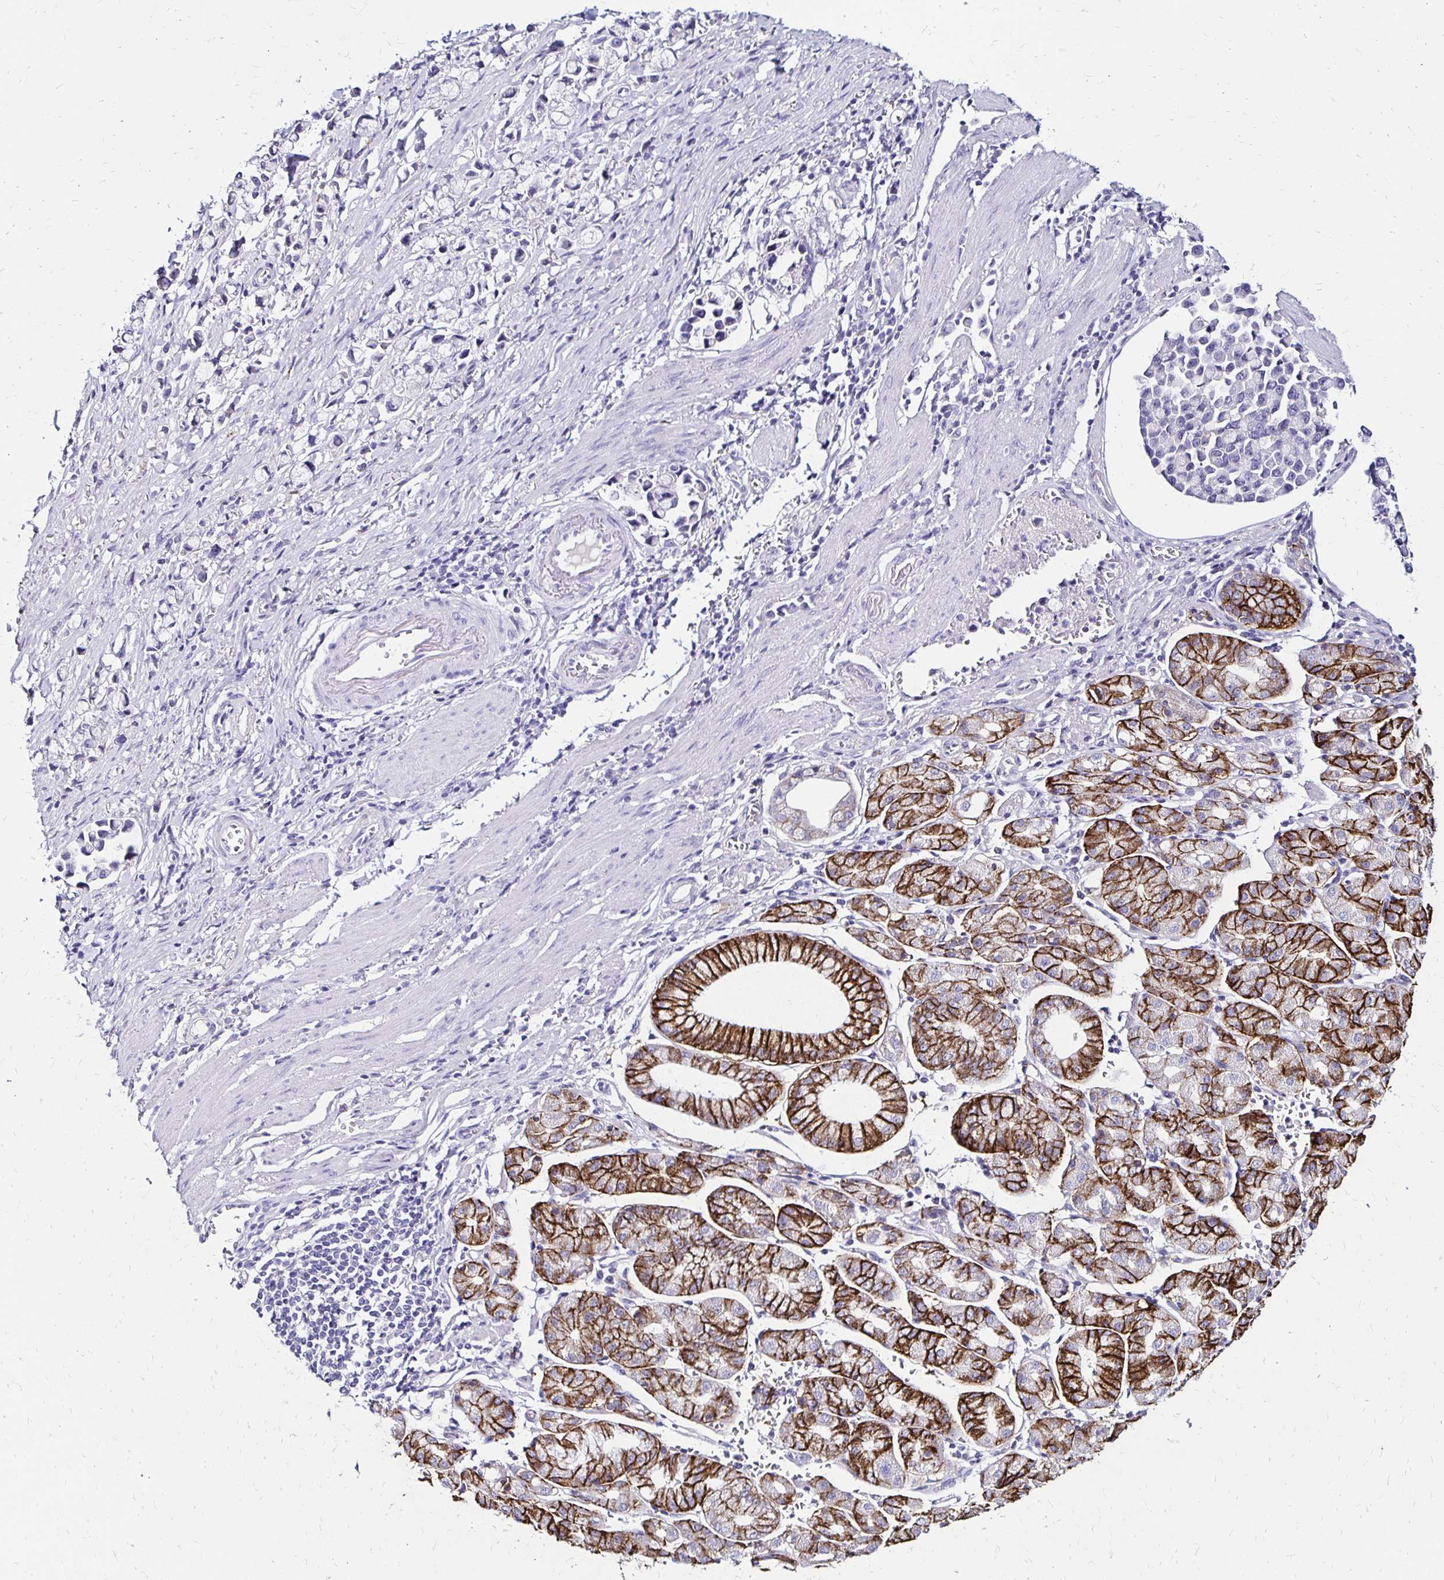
{"staining": {"intensity": "negative", "quantity": "none", "location": "none"}, "tissue": "stomach cancer", "cell_type": "Tumor cells", "image_type": "cancer", "snomed": [{"axis": "morphology", "description": "Adenocarcinoma, NOS"}, {"axis": "topography", "description": "Stomach"}], "caption": "The immunohistochemistry (IHC) micrograph has no significant expression in tumor cells of stomach cancer tissue. The staining was performed using DAB (3,3'-diaminobenzidine) to visualize the protein expression in brown, while the nuclei were stained in blue with hematoxylin (Magnification: 20x).", "gene": "KCNT1", "patient": {"sex": "female", "age": 81}}